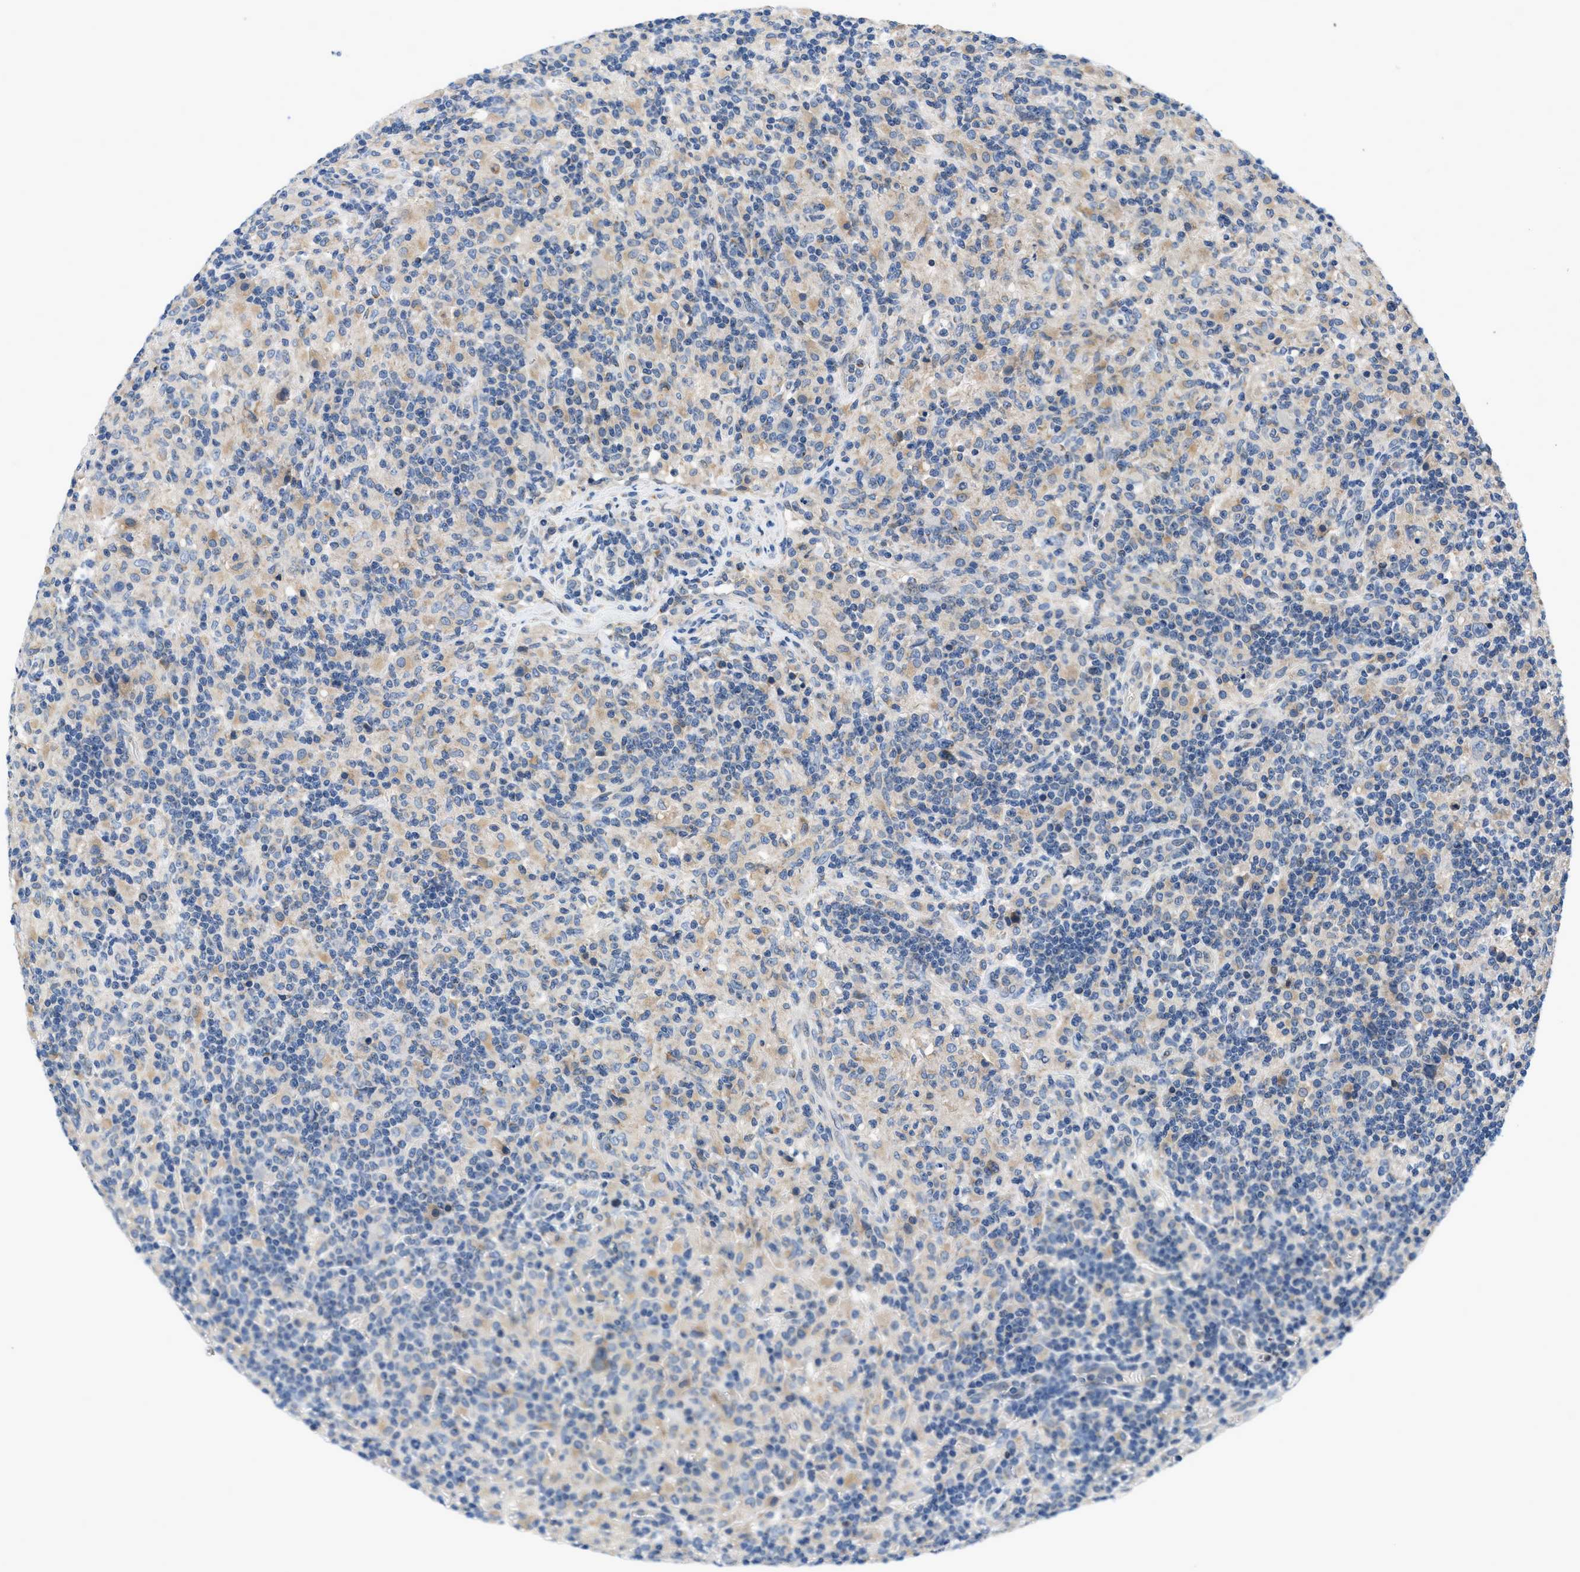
{"staining": {"intensity": "weak", "quantity": "25%-75%", "location": "cytoplasmic/membranous"}, "tissue": "lymphoma", "cell_type": "Tumor cells", "image_type": "cancer", "snomed": [{"axis": "morphology", "description": "Hodgkin's disease, NOS"}, {"axis": "topography", "description": "Lymph node"}], "caption": "About 25%-75% of tumor cells in human Hodgkin's disease show weak cytoplasmic/membranous protein staining as visualized by brown immunohistochemical staining.", "gene": "PNKD", "patient": {"sex": "male", "age": 70}}